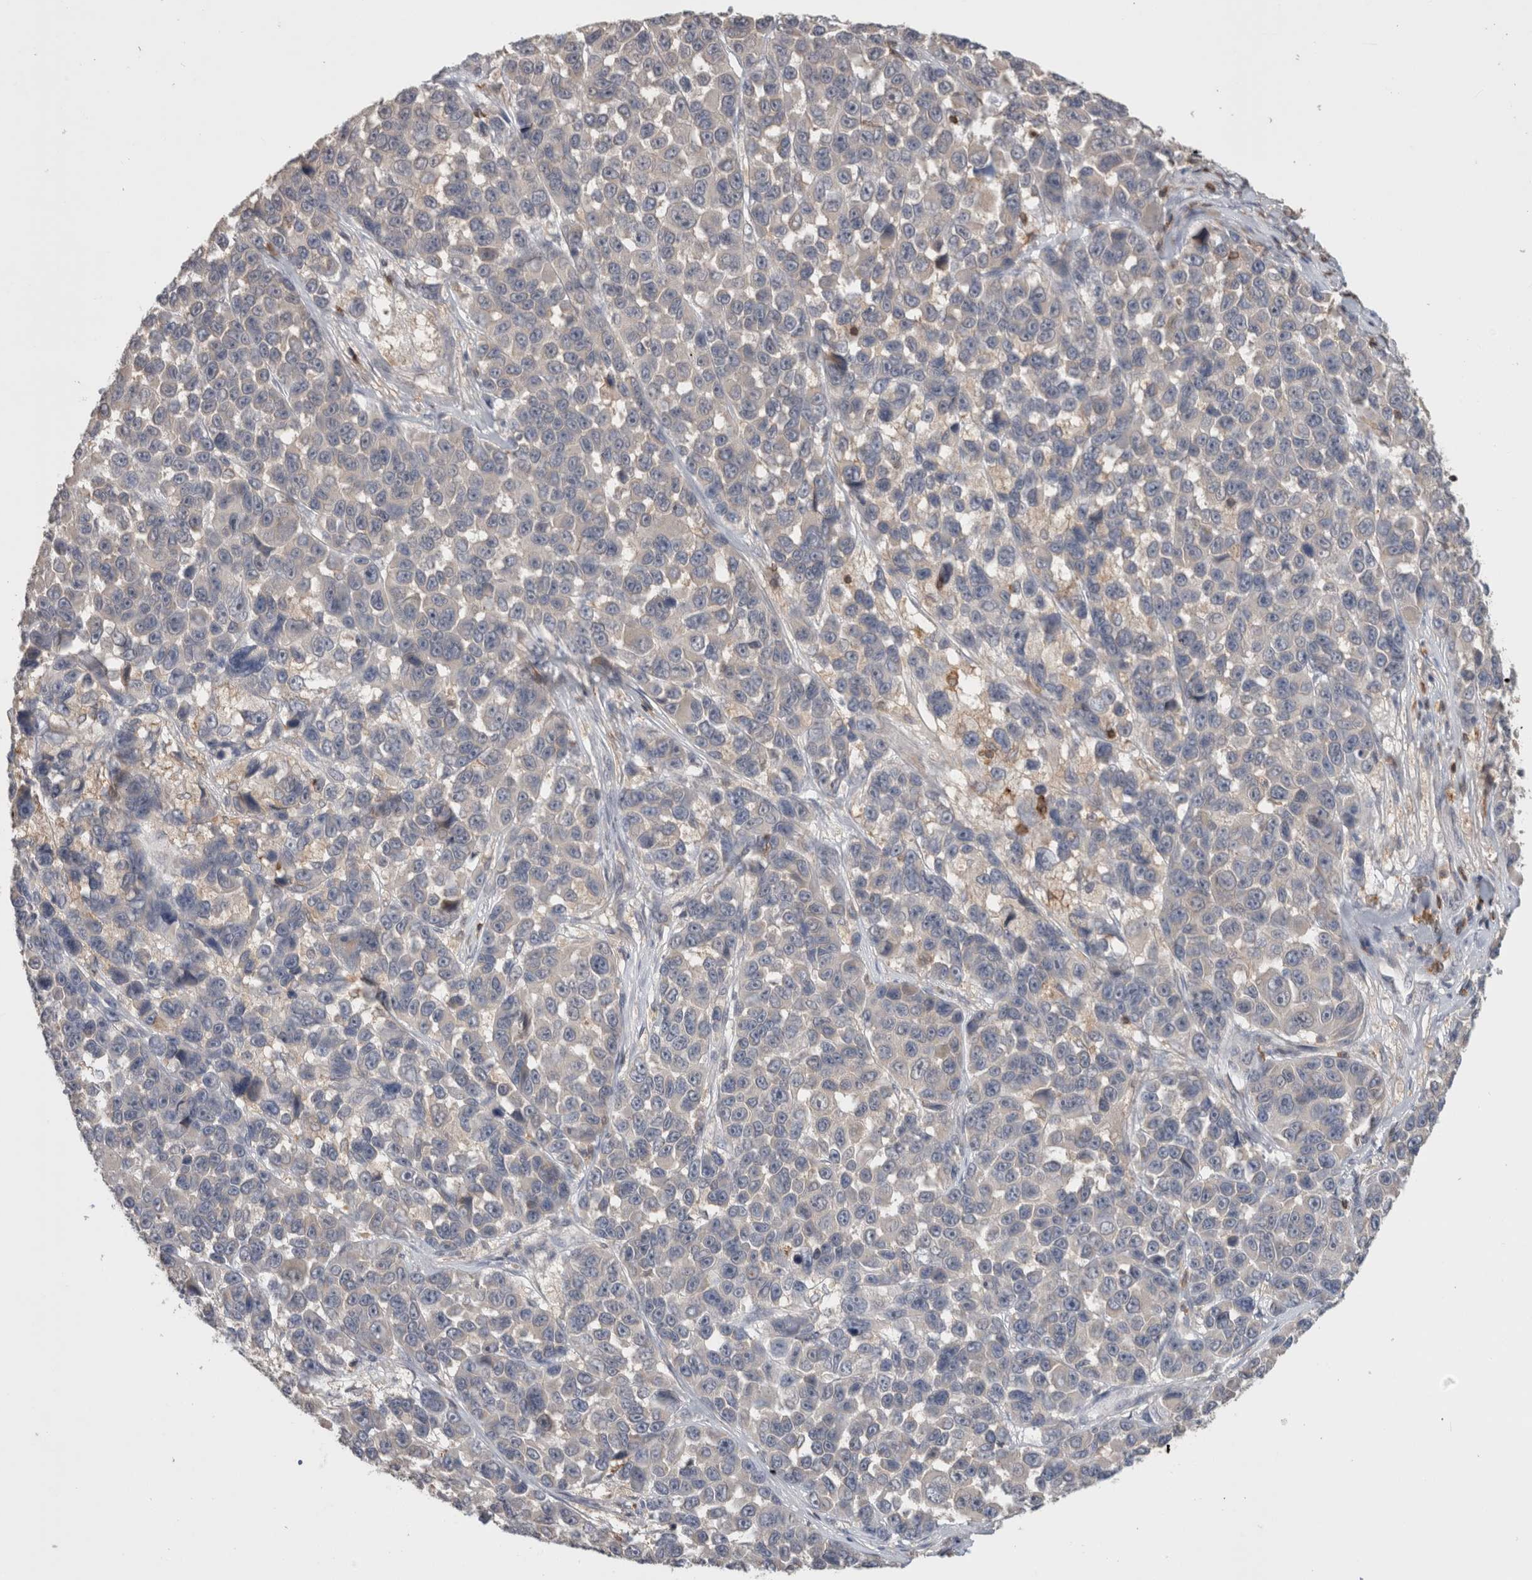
{"staining": {"intensity": "negative", "quantity": "none", "location": "none"}, "tissue": "melanoma", "cell_type": "Tumor cells", "image_type": "cancer", "snomed": [{"axis": "morphology", "description": "Malignant melanoma, NOS"}, {"axis": "topography", "description": "Skin"}], "caption": "A photomicrograph of melanoma stained for a protein exhibits no brown staining in tumor cells. Nuclei are stained in blue.", "gene": "GFRA2", "patient": {"sex": "male", "age": 53}}